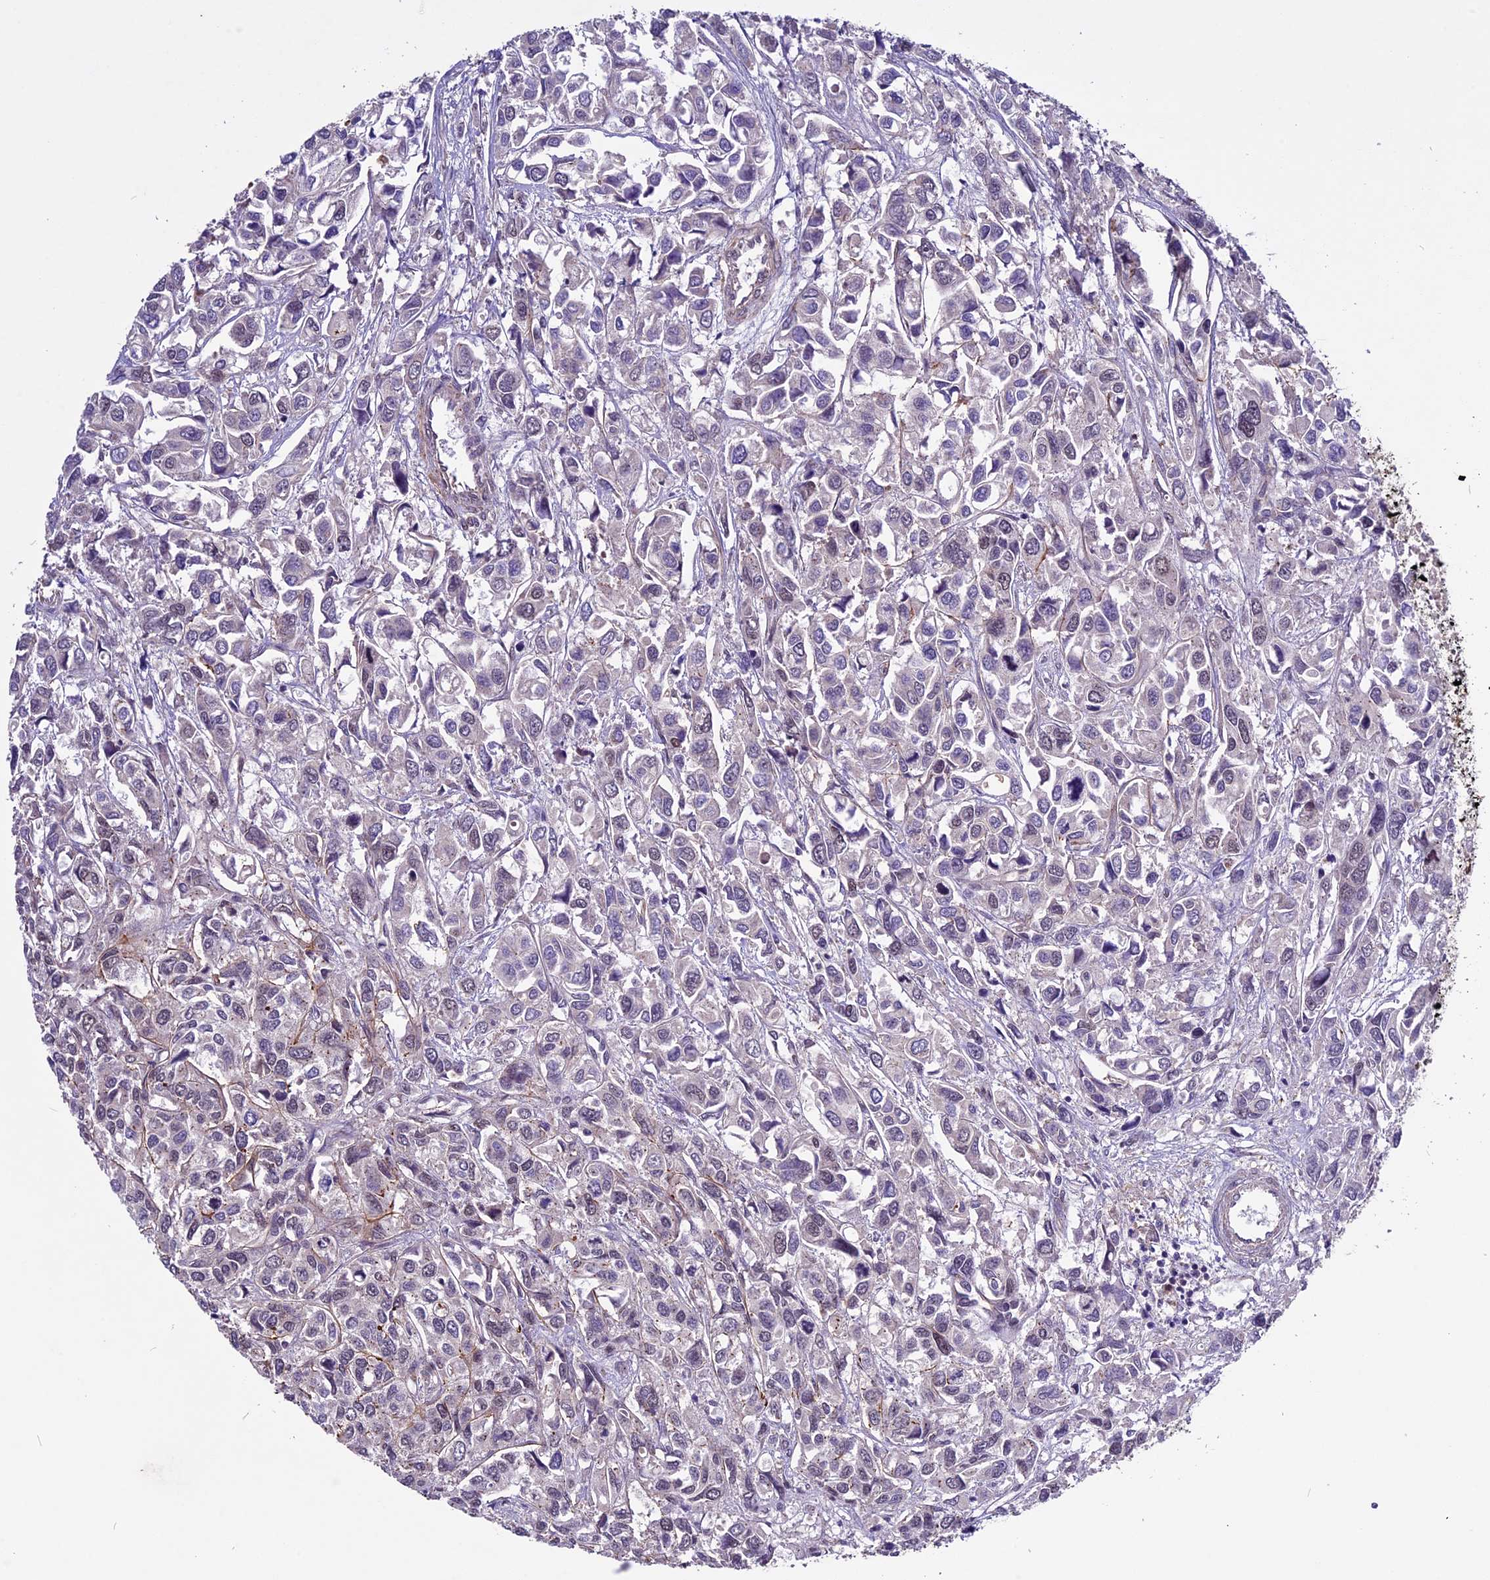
{"staining": {"intensity": "negative", "quantity": "none", "location": "none"}, "tissue": "urothelial cancer", "cell_type": "Tumor cells", "image_type": "cancer", "snomed": [{"axis": "morphology", "description": "Urothelial carcinoma, High grade"}, {"axis": "topography", "description": "Urinary bladder"}], "caption": "IHC micrograph of urothelial cancer stained for a protein (brown), which exhibits no staining in tumor cells.", "gene": "C3orf70", "patient": {"sex": "male", "age": 67}}